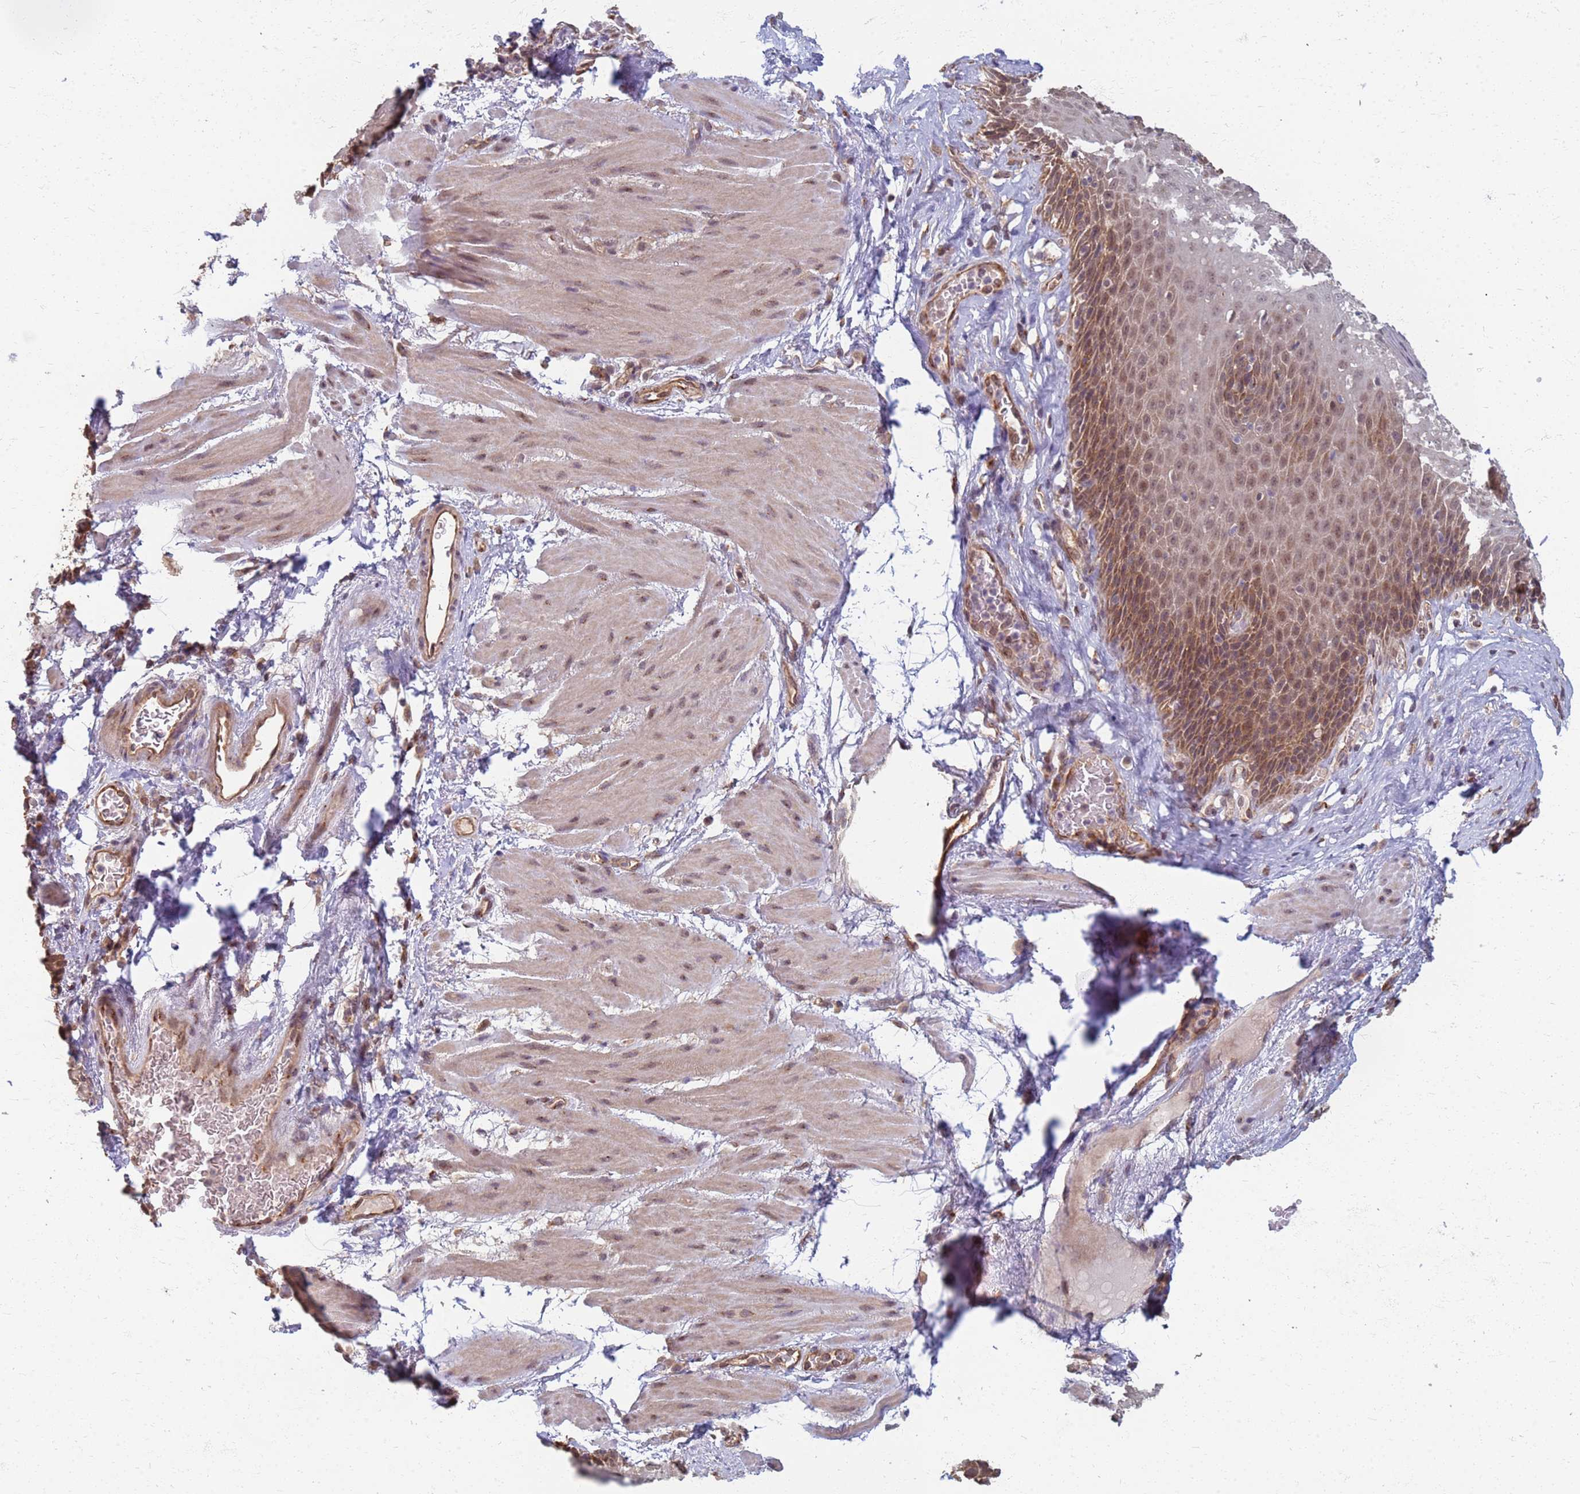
{"staining": {"intensity": "moderate", "quantity": ">75%", "location": "cytoplasmic/membranous,nuclear"}, "tissue": "esophagus", "cell_type": "Squamous epithelial cells", "image_type": "normal", "snomed": [{"axis": "morphology", "description": "Normal tissue, NOS"}, {"axis": "topography", "description": "Esophagus"}], "caption": "A medium amount of moderate cytoplasmic/membranous,nuclear staining is seen in approximately >75% of squamous epithelial cells in unremarkable esophagus. The staining is performed using DAB brown chromogen to label protein expression. The nuclei are counter-stained blue using hematoxylin.", "gene": "ITGB4", "patient": {"sex": "female", "age": 66}}